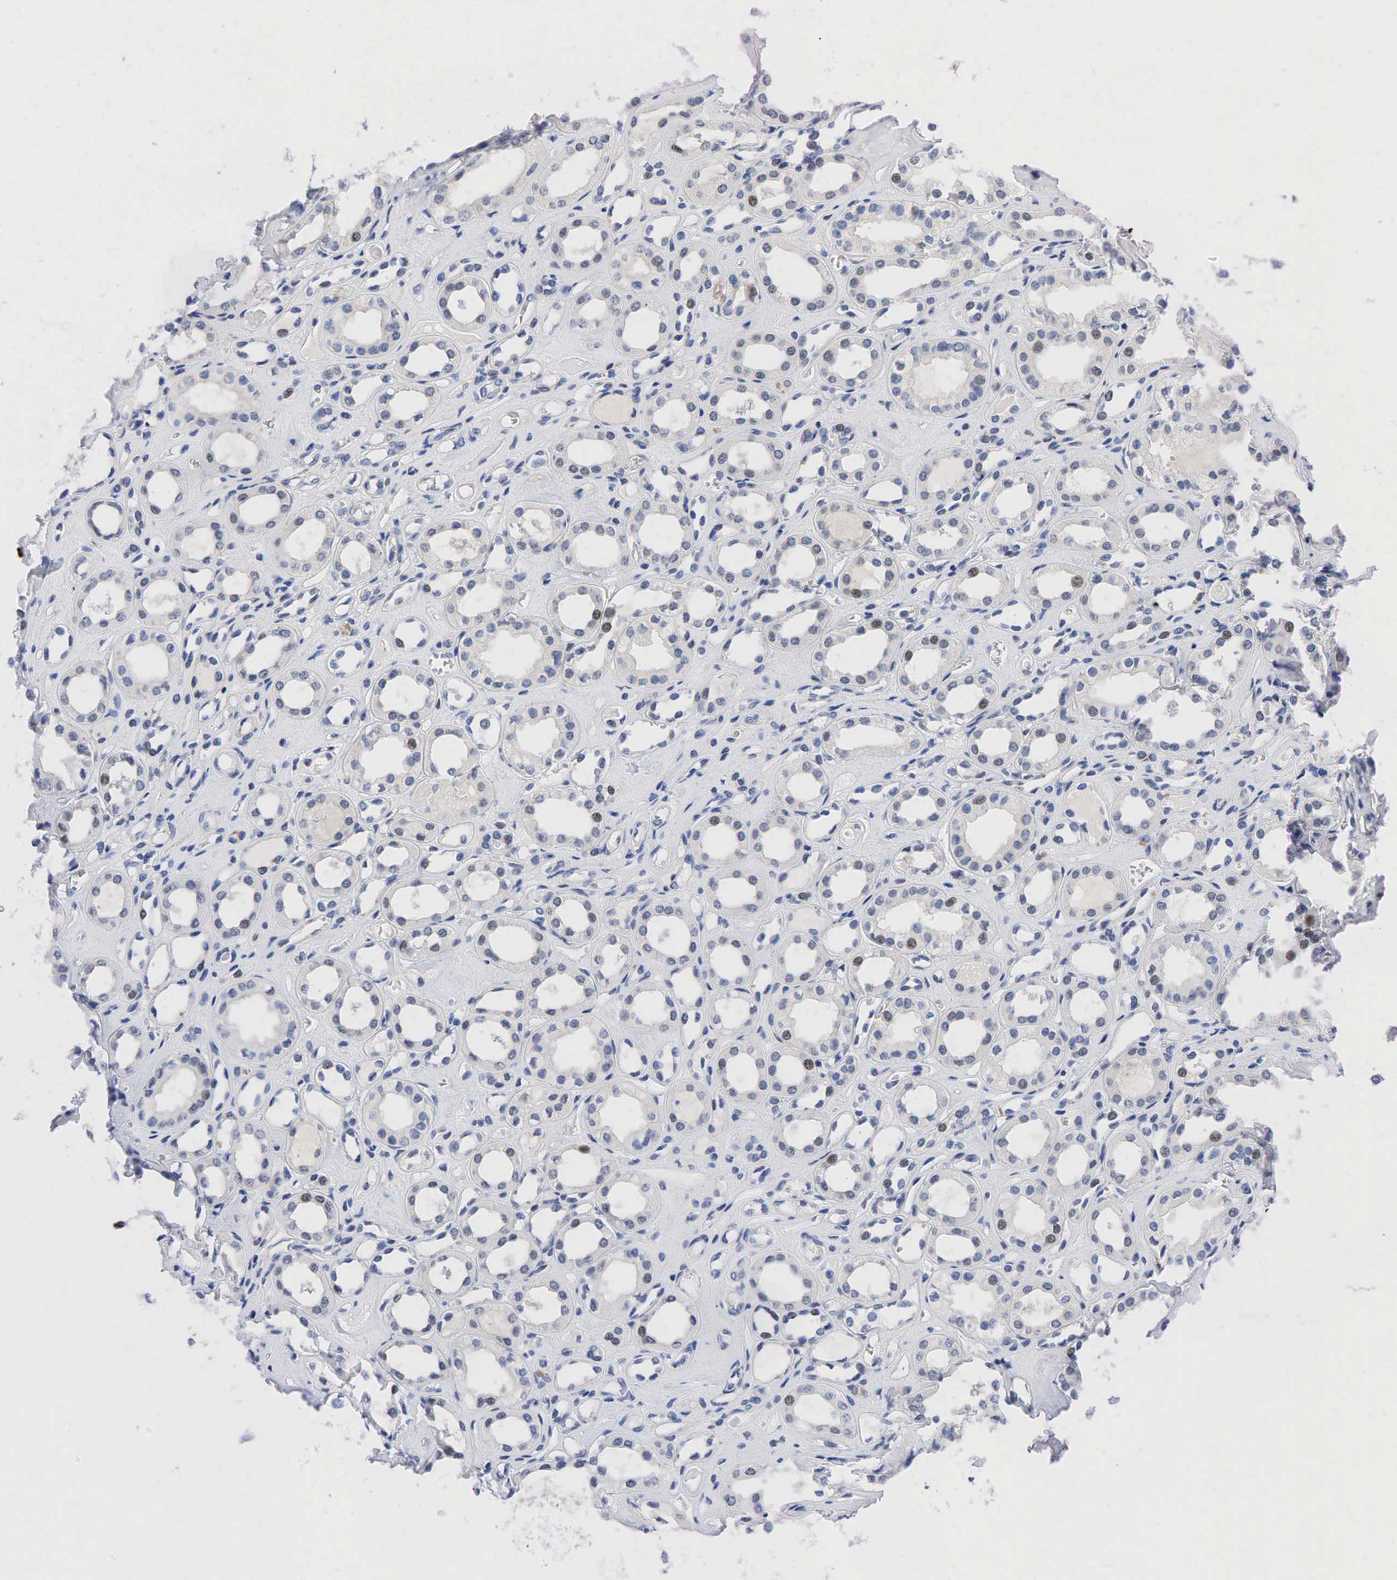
{"staining": {"intensity": "negative", "quantity": "none", "location": "none"}, "tissue": "kidney", "cell_type": "Cells in glomeruli", "image_type": "normal", "snomed": [{"axis": "morphology", "description": "Normal tissue, NOS"}, {"axis": "topography", "description": "Kidney"}], "caption": "Immunohistochemical staining of normal kidney shows no significant positivity in cells in glomeruli. Brightfield microscopy of immunohistochemistry stained with DAB (3,3'-diaminobenzidine) (brown) and hematoxylin (blue), captured at high magnification.", "gene": "PGR", "patient": {"sex": "male", "age": 61}}